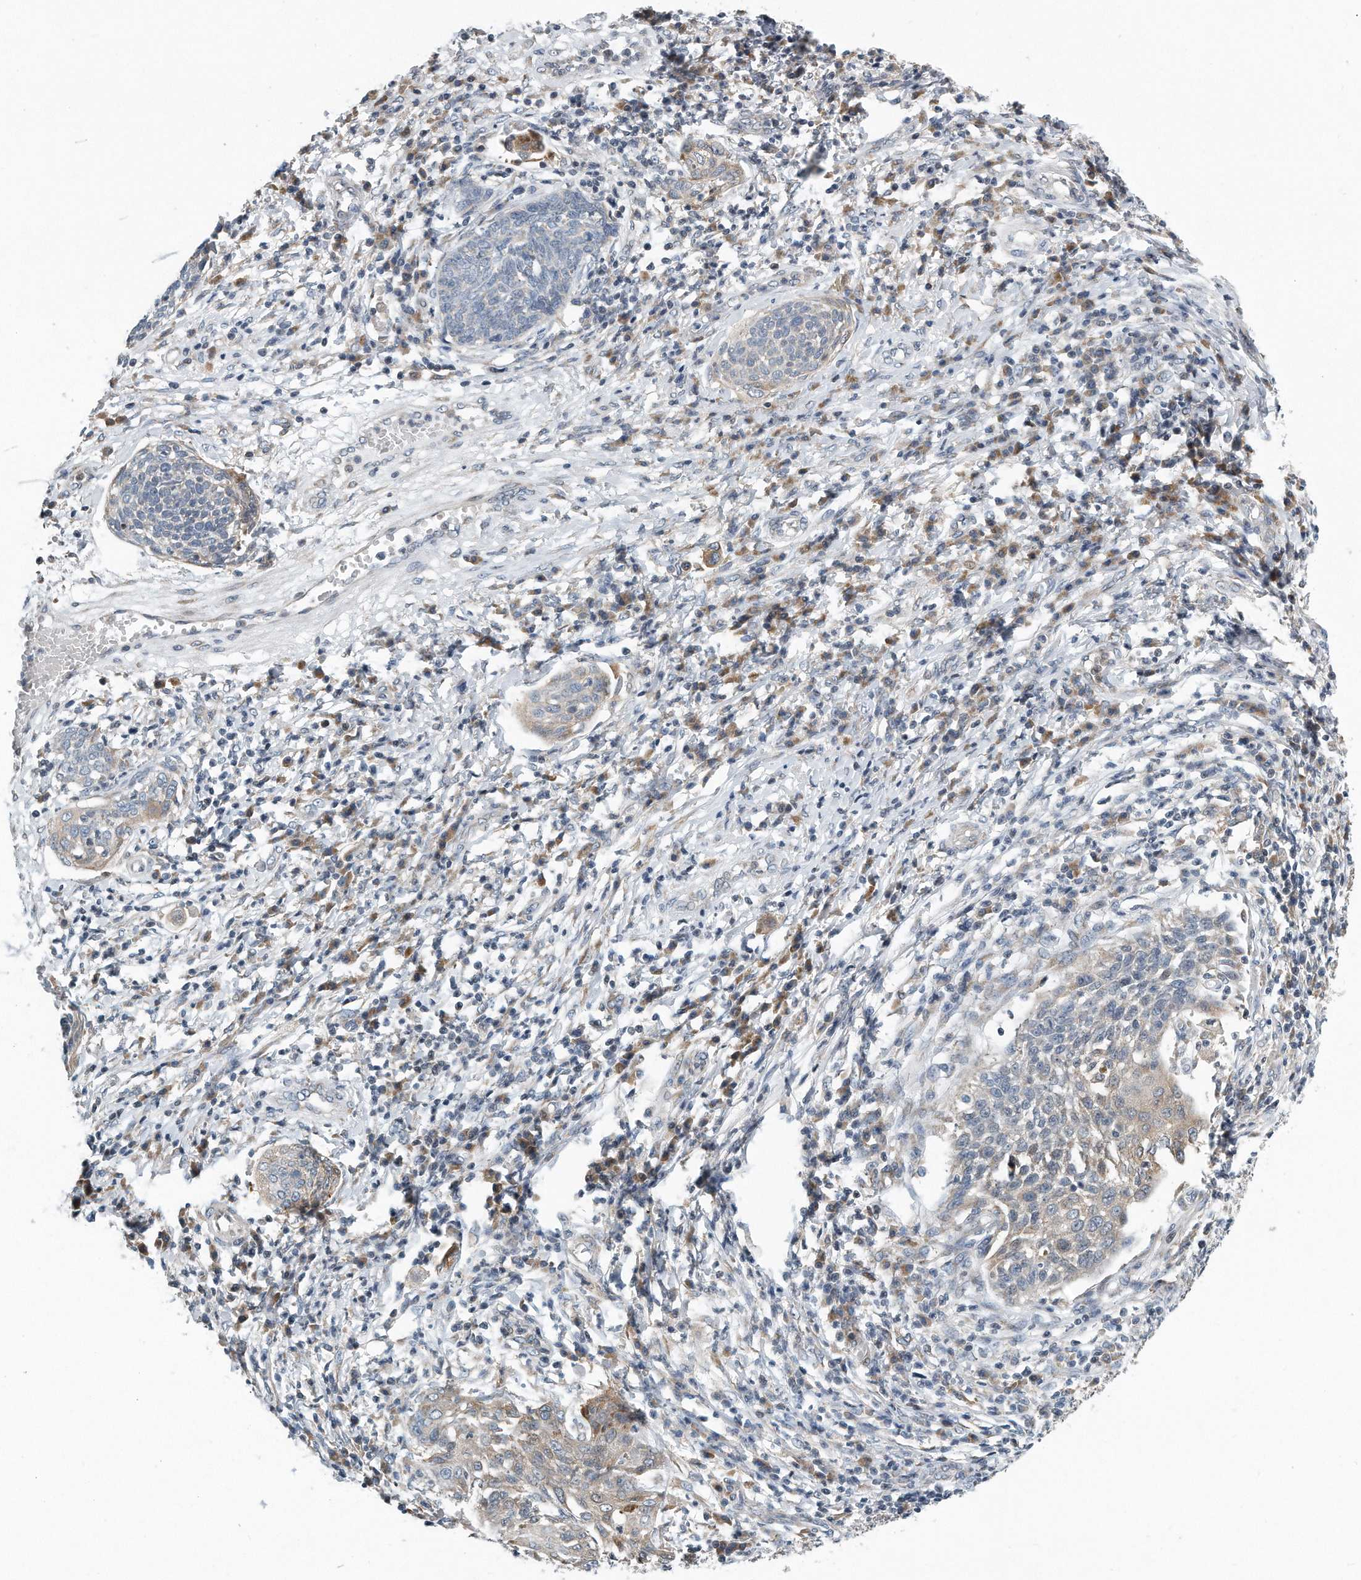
{"staining": {"intensity": "weak", "quantity": "<25%", "location": "cytoplasmic/membranous"}, "tissue": "cervical cancer", "cell_type": "Tumor cells", "image_type": "cancer", "snomed": [{"axis": "morphology", "description": "Squamous cell carcinoma, NOS"}, {"axis": "topography", "description": "Cervix"}], "caption": "The photomicrograph reveals no staining of tumor cells in squamous cell carcinoma (cervical).", "gene": "VLDLR", "patient": {"sex": "female", "age": 34}}